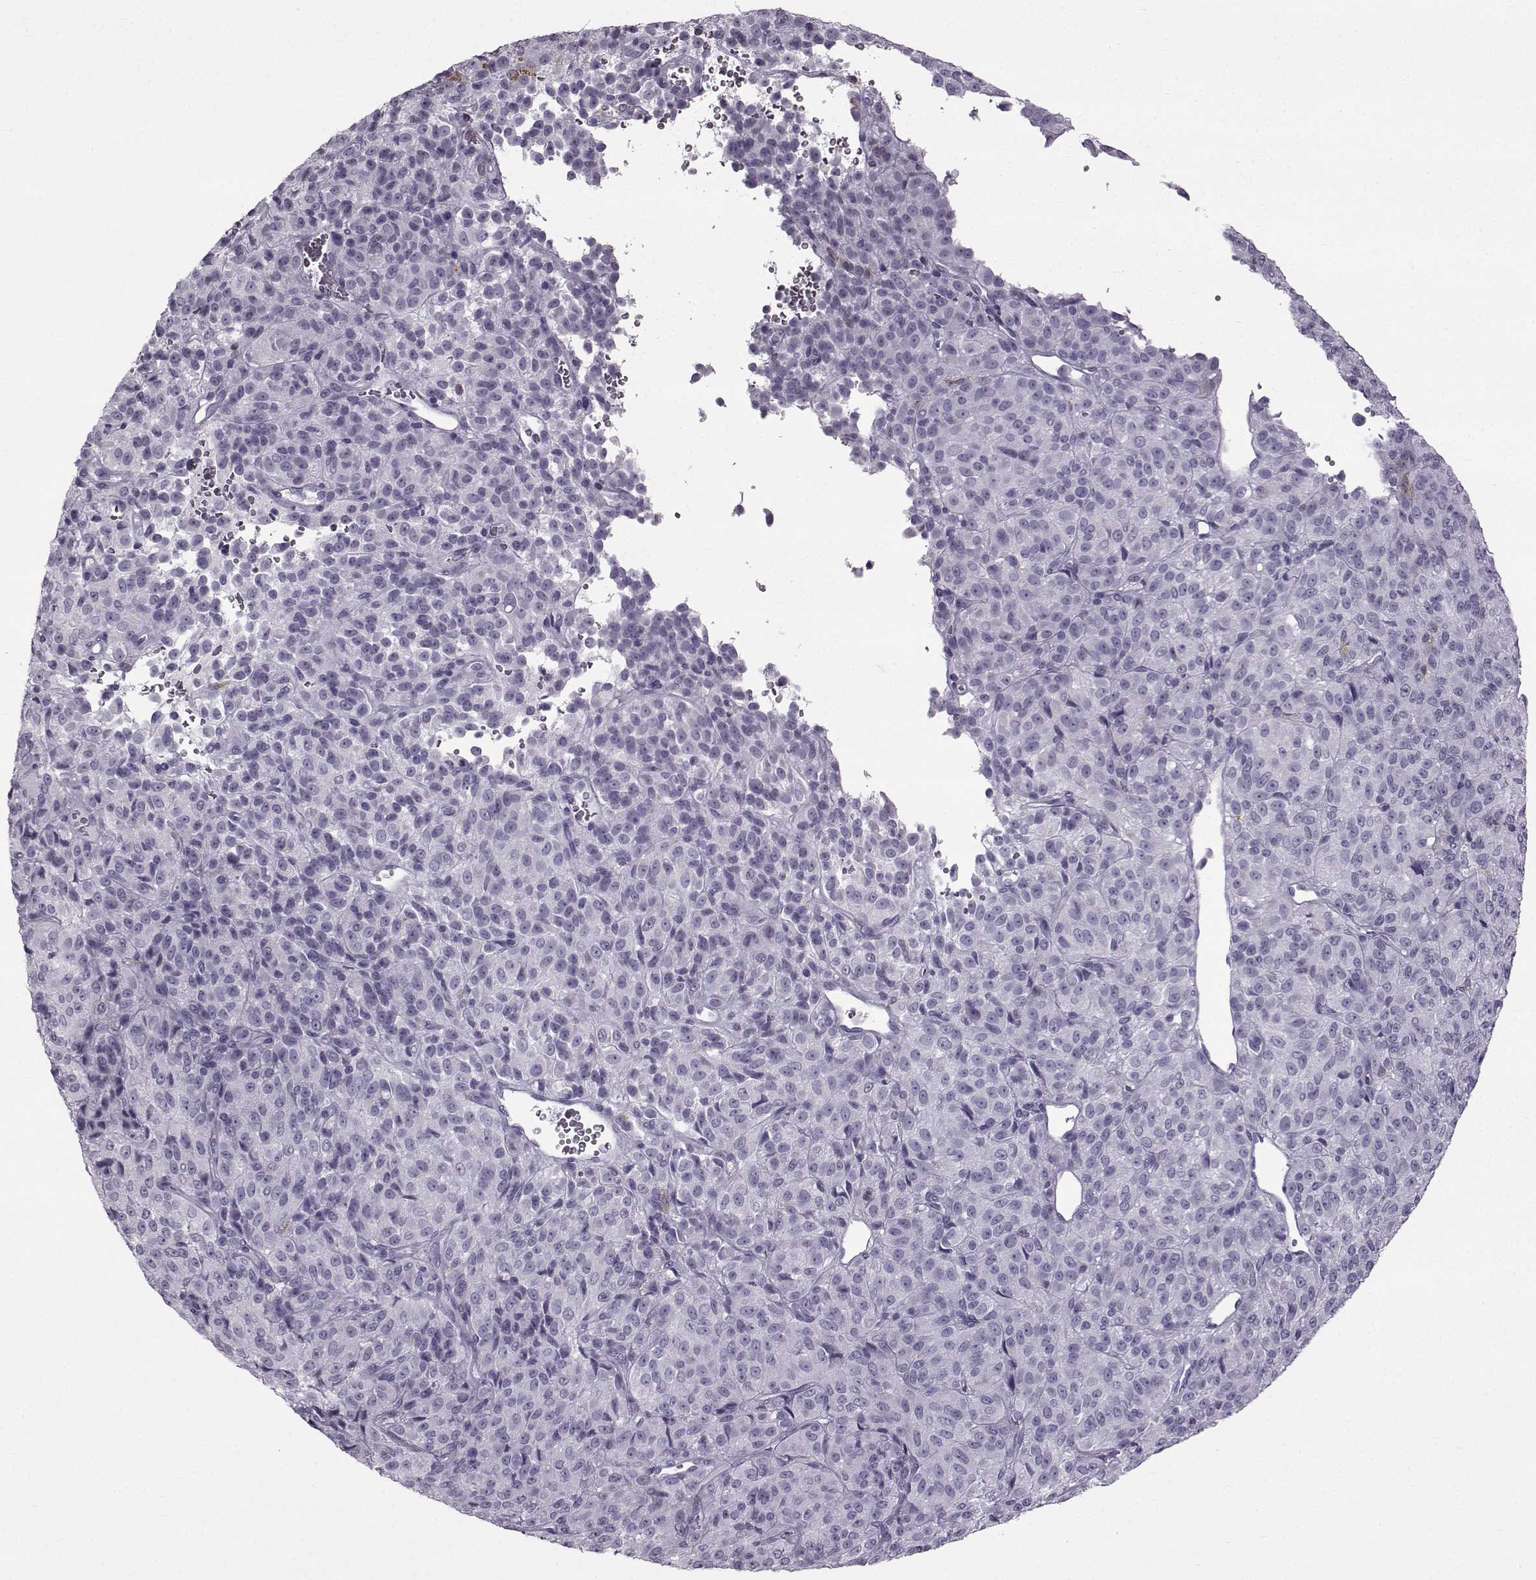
{"staining": {"intensity": "negative", "quantity": "none", "location": "none"}, "tissue": "melanoma", "cell_type": "Tumor cells", "image_type": "cancer", "snomed": [{"axis": "morphology", "description": "Malignant melanoma, Metastatic site"}, {"axis": "topography", "description": "Brain"}], "caption": "Immunohistochemical staining of human malignant melanoma (metastatic site) displays no significant positivity in tumor cells.", "gene": "SLC28A2", "patient": {"sex": "female", "age": 56}}